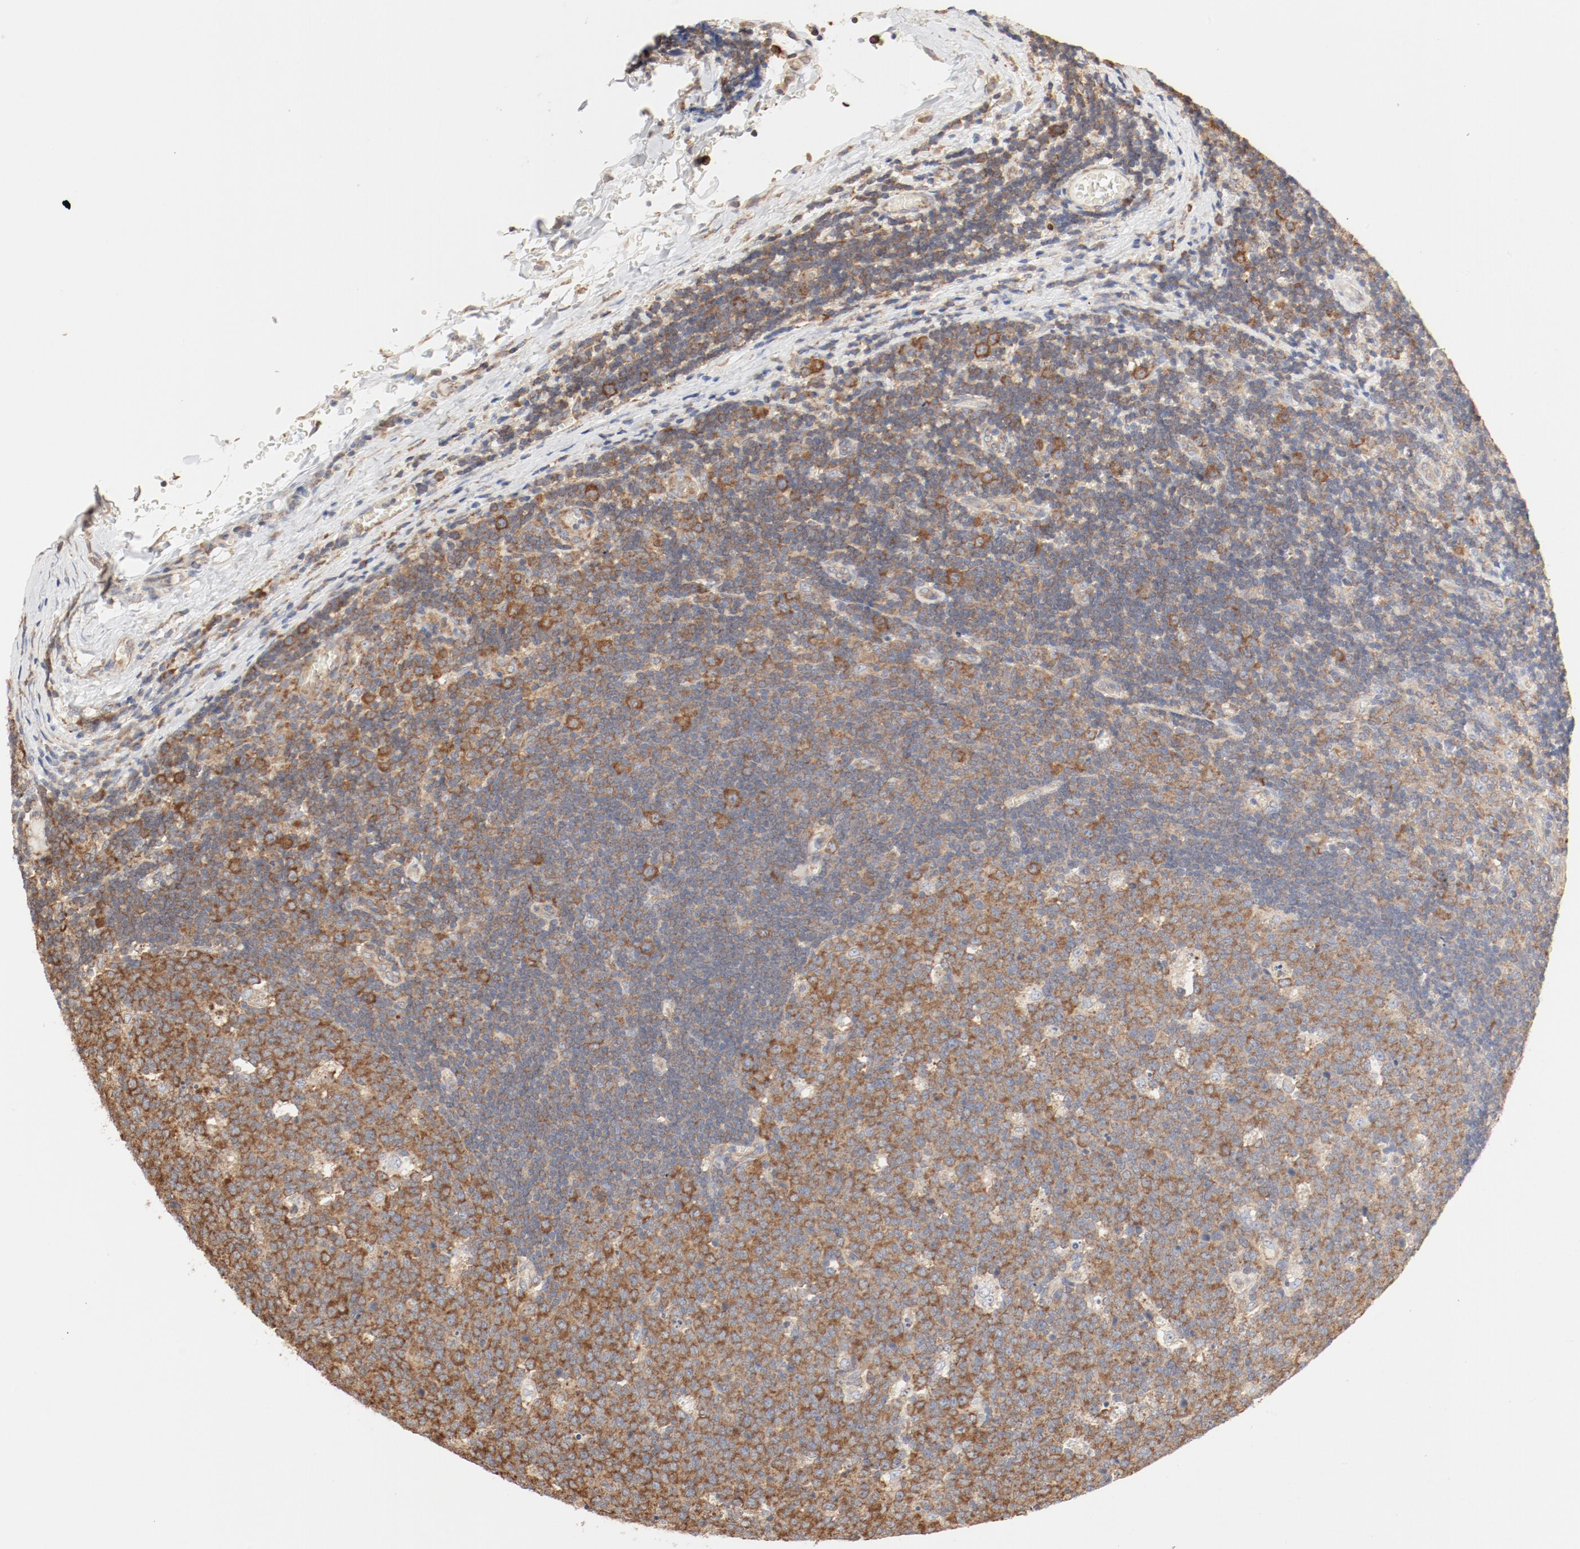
{"staining": {"intensity": "moderate", "quantity": ">75%", "location": "cytoplasmic/membranous"}, "tissue": "lymph node", "cell_type": "Germinal center cells", "image_type": "normal", "snomed": [{"axis": "morphology", "description": "Normal tissue, NOS"}, {"axis": "topography", "description": "Lymph node"}, {"axis": "topography", "description": "Salivary gland"}], "caption": "DAB immunohistochemical staining of benign human lymph node demonstrates moderate cytoplasmic/membranous protein positivity in about >75% of germinal center cells. (IHC, brightfield microscopy, high magnification).", "gene": "RPS6", "patient": {"sex": "male", "age": 8}}